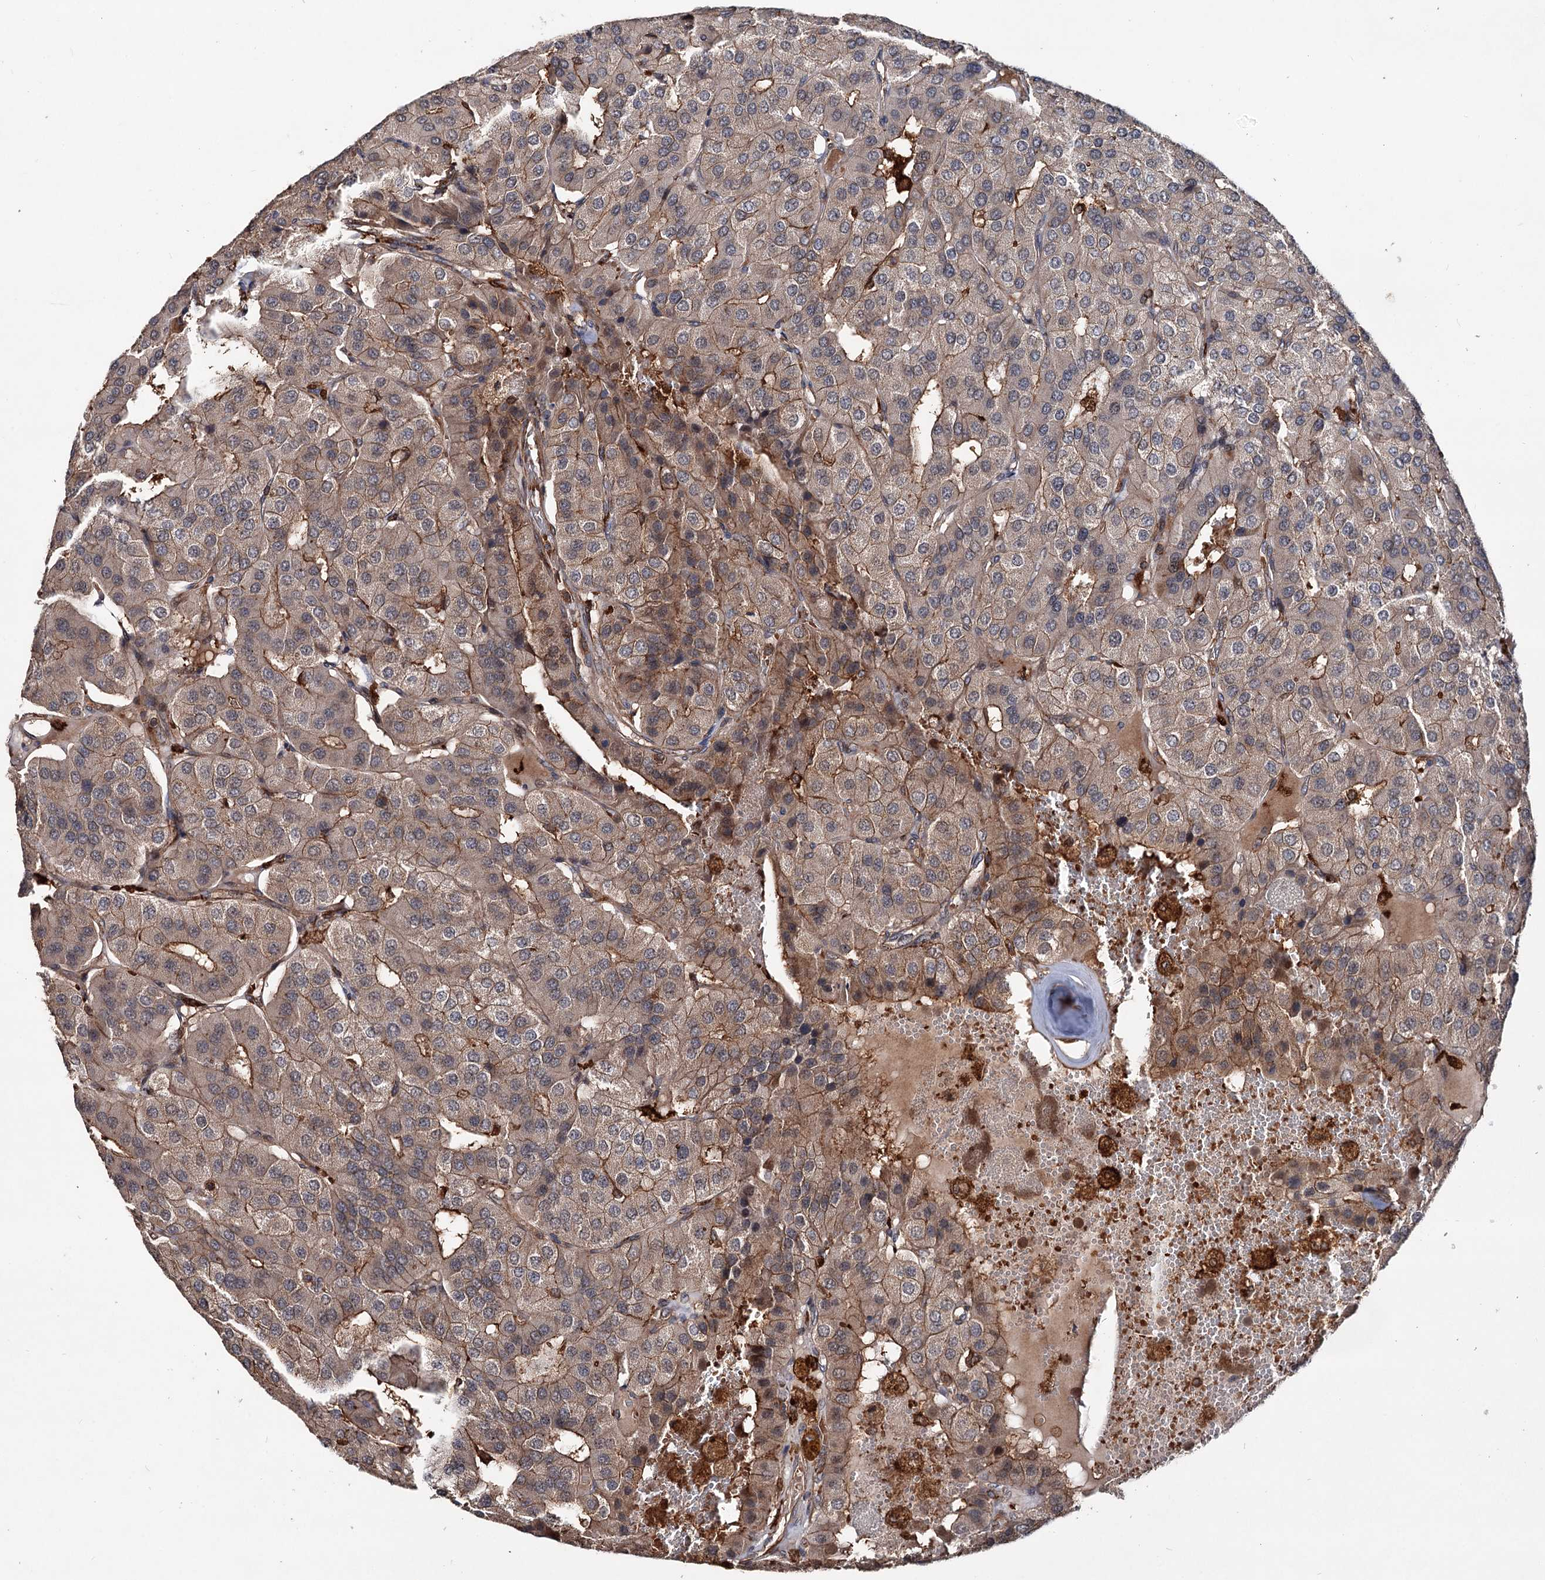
{"staining": {"intensity": "moderate", "quantity": "25%-75%", "location": "cytoplasmic/membranous"}, "tissue": "parathyroid gland", "cell_type": "Glandular cells", "image_type": "normal", "snomed": [{"axis": "morphology", "description": "Normal tissue, NOS"}, {"axis": "morphology", "description": "Adenoma, NOS"}, {"axis": "topography", "description": "Parathyroid gland"}], "caption": "Immunohistochemistry (IHC) staining of benign parathyroid gland, which shows medium levels of moderate cytoplasmic/membranous staining in about 25%-75% of glandular cells indicating moderate cytoplasmic/membranous protein positivity. The staining was performed using DAB (brown) for protein detection and nuclei were counterstained in hematoxylin (blue).", "gene": "GRIP1", "patient": {"sex": "female", "age": 86}}